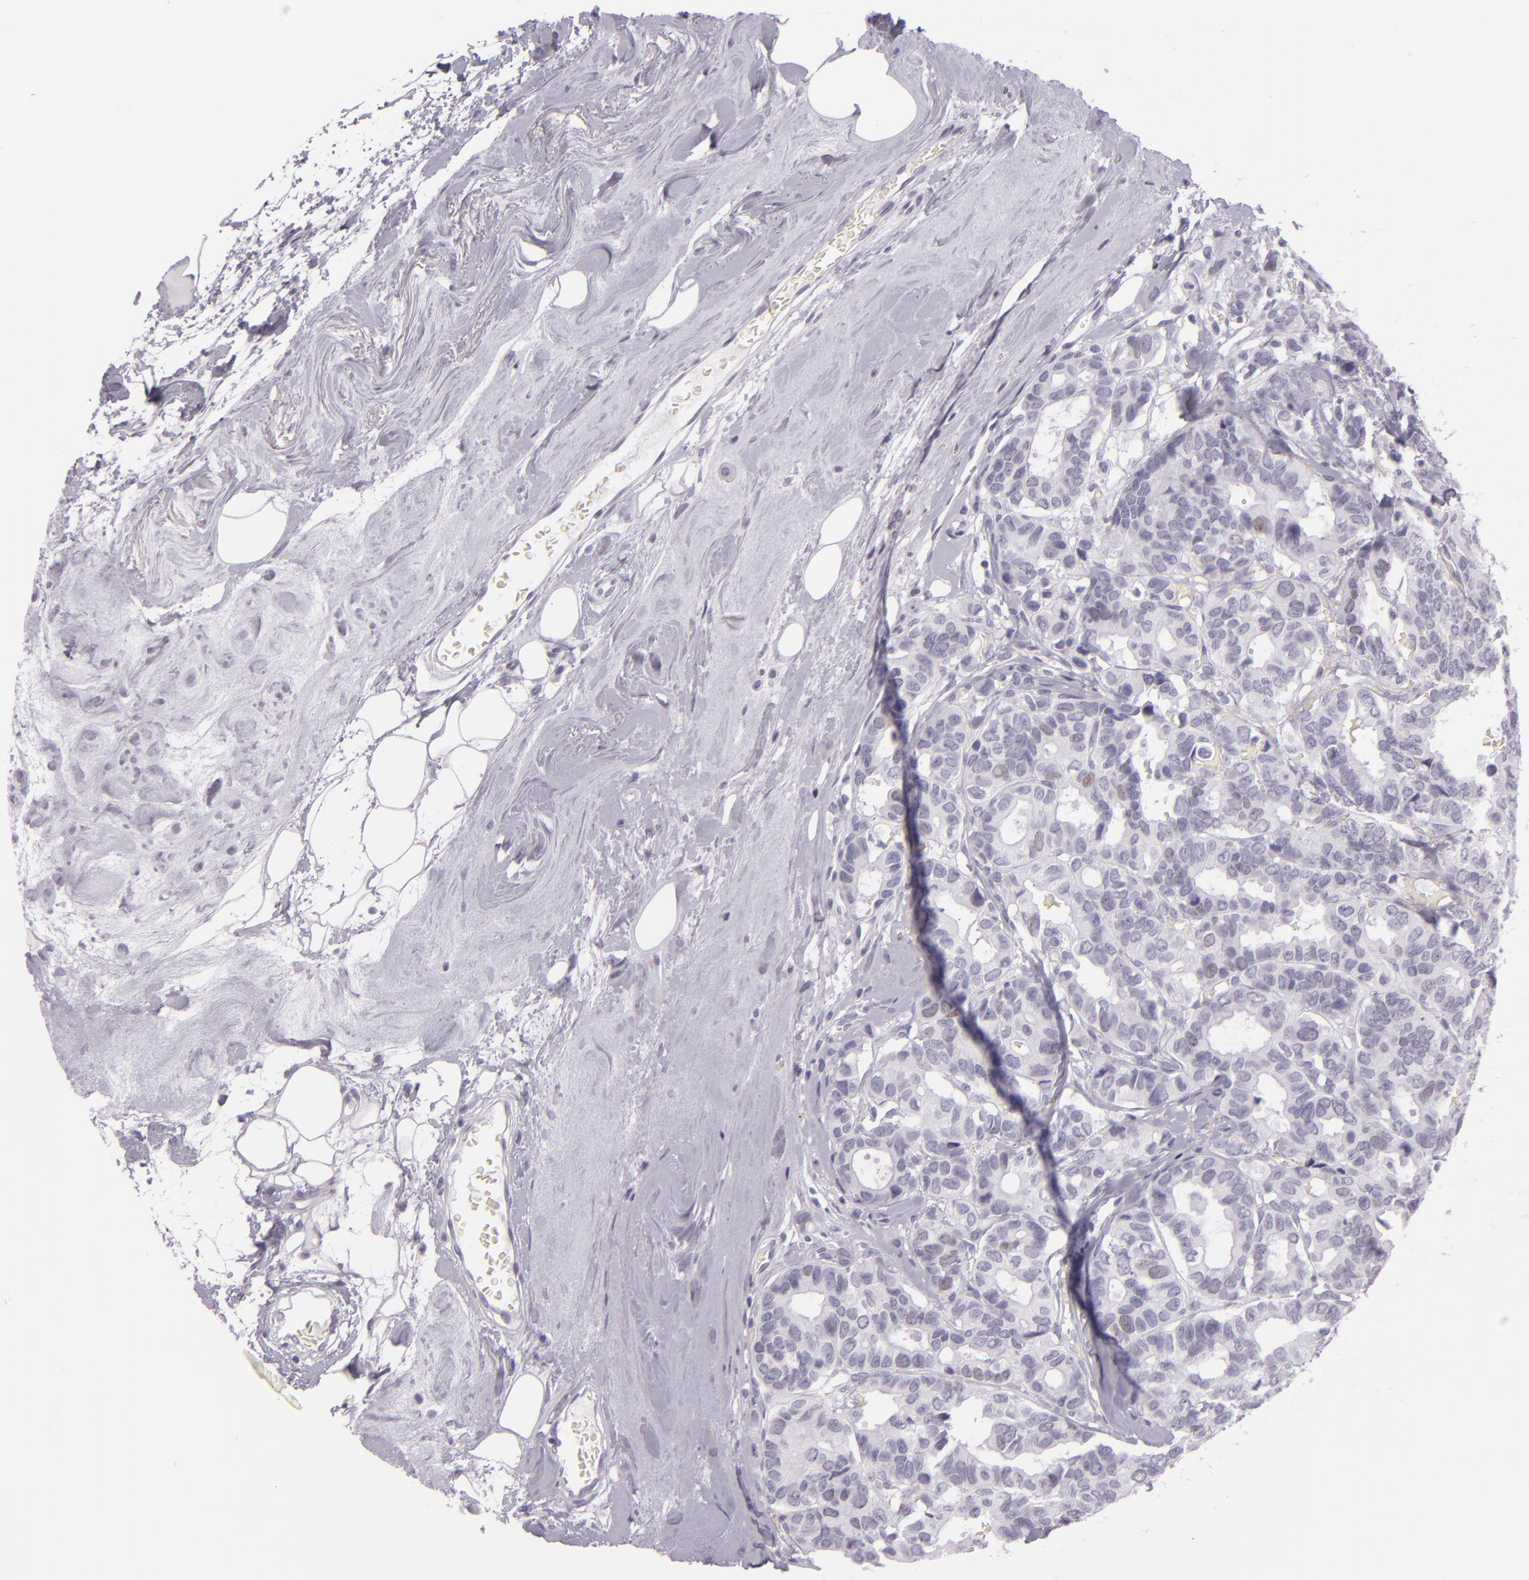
{"staining": {"intensity": "negative", "quantity": "none", "location": "none"}, "tissue": "breast cancer", "cell_type": "Tumor cells", "image_type": "cancer", "snomed": [{"axis": "morphology", "description": "Duct carcinoma"}, {"axis": "topography", "description": "Breast"}], "caption": "IHC histopathology image of neoplastic tissue: human invasive ductal carcinoma (breast) stained with DAB (3,3'-diaminobenzidine) demonstrates no significant protein staining in tumor cells. Nuclei are stained in blue.", "gene": "MCM3", "patient": {"sex": "female", "age": 69}}